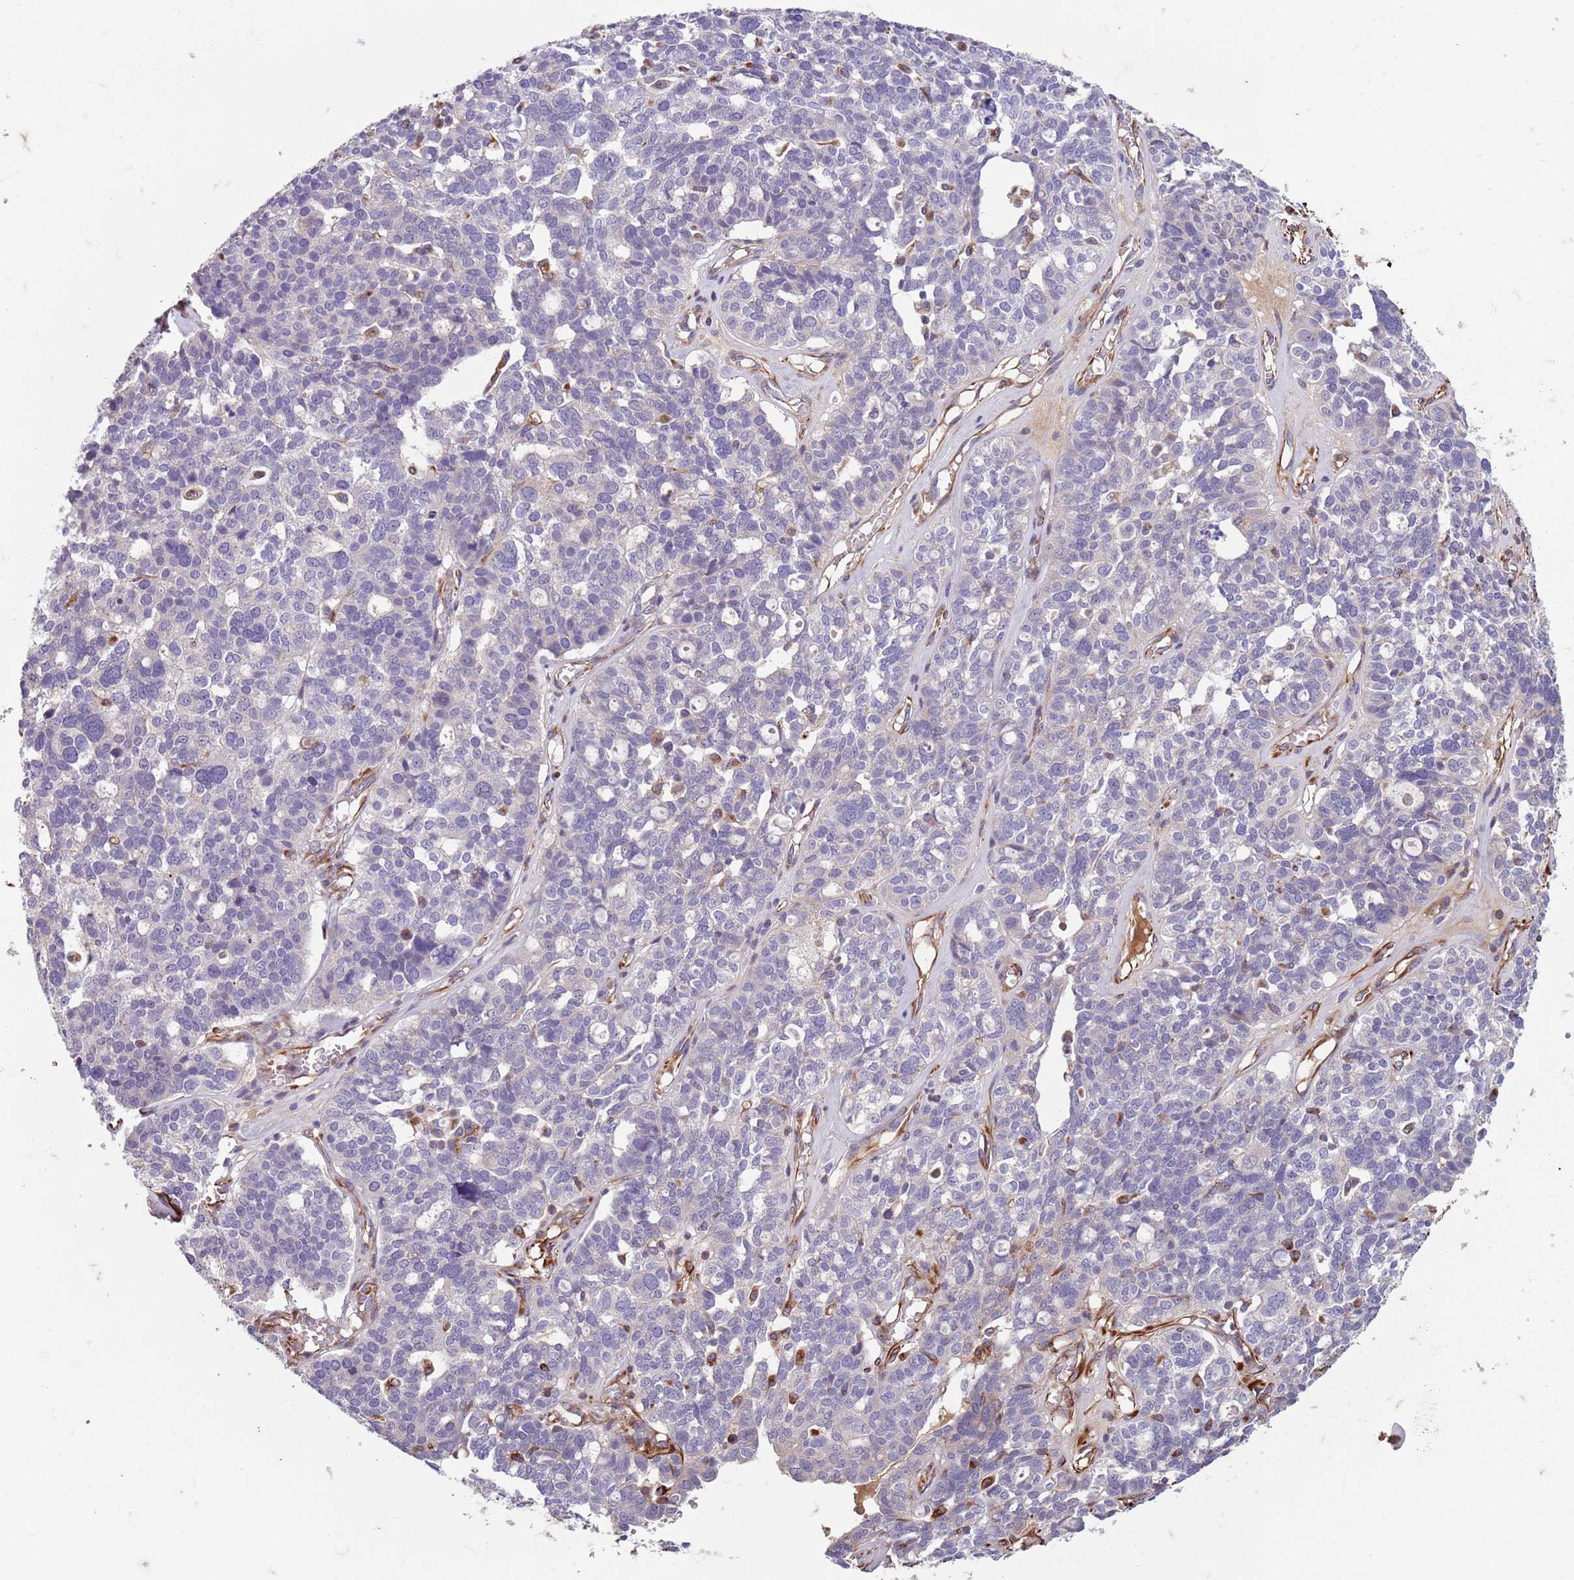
{"staining": {"intensity": "negative", "quantity": "none", "location": "none"}, "tissue": "ovarian cancer", "cell_type": "Tumor cells", "image_type": "cancer", "snomed": [{"axis": "morphology", "description": "Cystadenocarcinoma, serous, NOS"}, {"axis": "topography", "description": "Ovary"}], "caption": "The photomicrograph shows no significant expression in tumor cells of ovarian cancer.", "gene": "TAS2R38", "patient": {"sex": "female", "age": 59}}